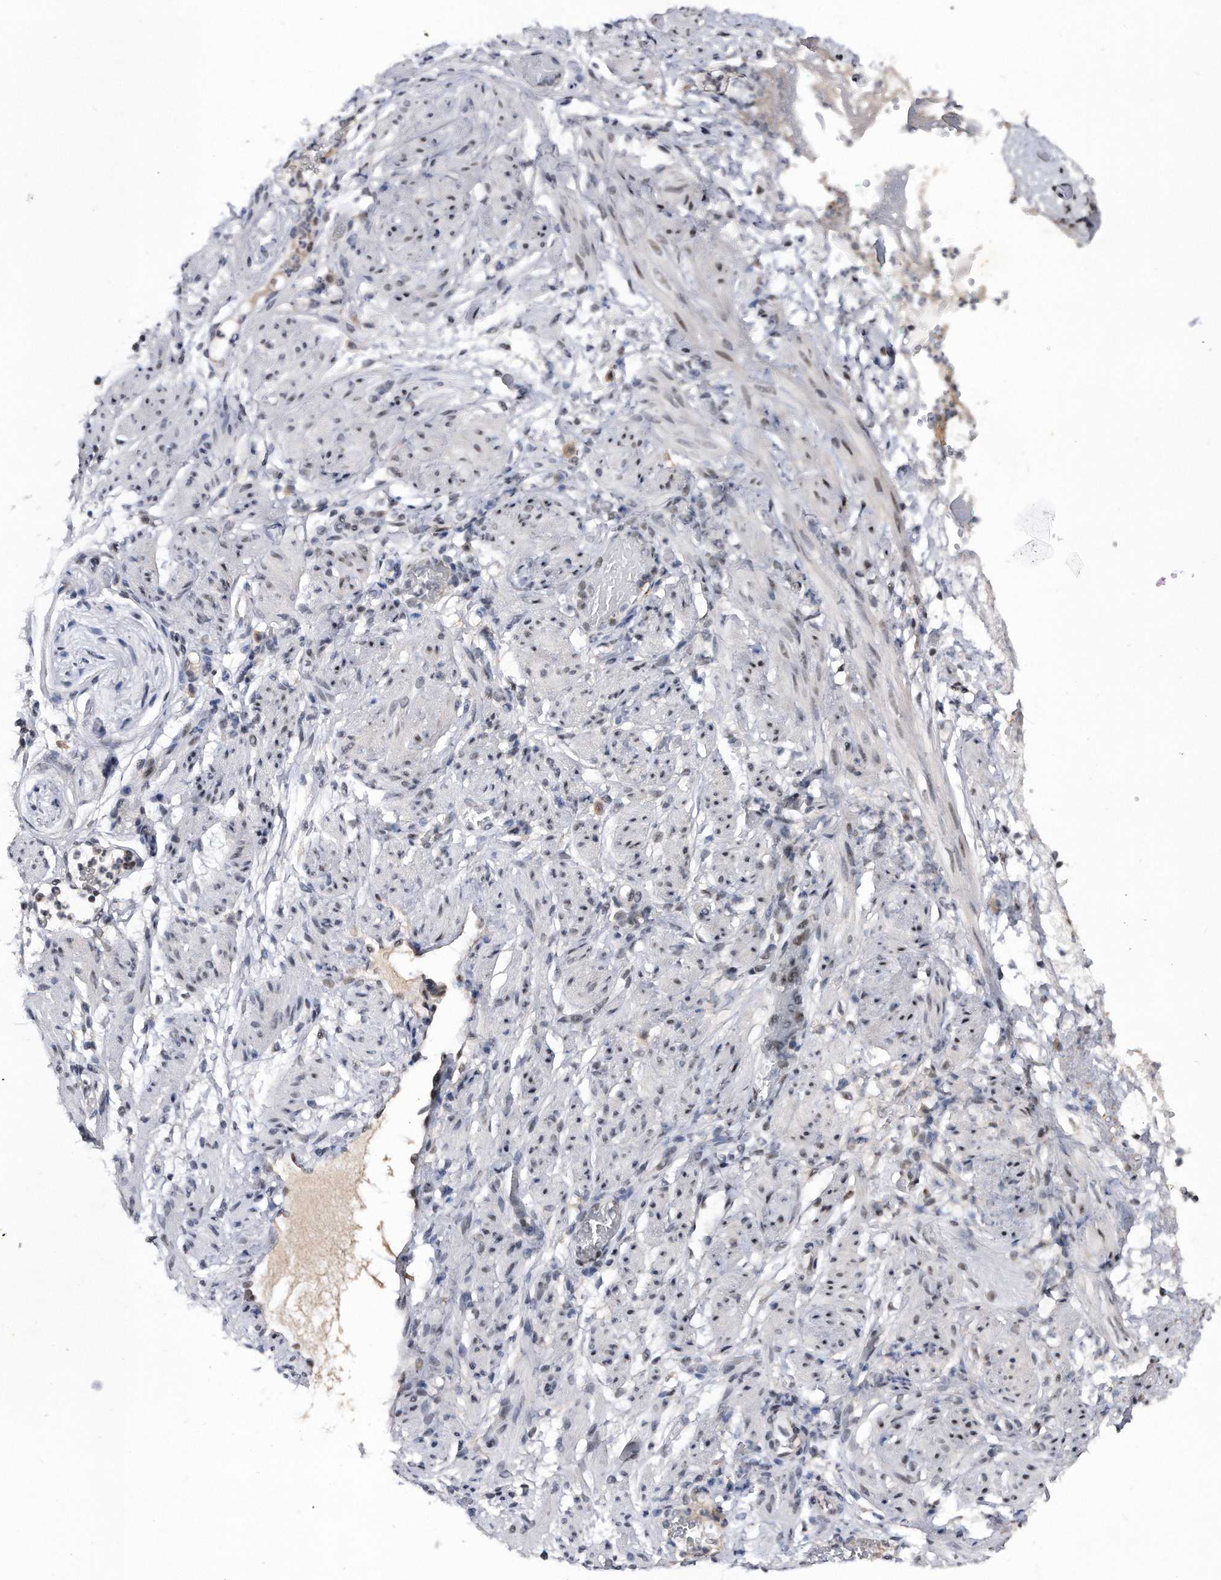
{"staining": {"intensity": "moderate", "quantity": "25%-75%", "location": "nuclear"}, "tissue": "soft tissue", "cell_type": "Chondrocytes", "image_type": "normal", "snomed": [{"axis": "morphology", "description": "Normal tissue, NOS"}, {"axis": "topography", "description": "Smooth muscle"}, {"axis": "topography", "description": "Peripheral nerve tissue"}], "caption": "A high-resolution micrograph shows immunohistochemistry staining of benign soft tissue, which demonstrates moderate nuclear positivity in approximately 25%-75% of chondrocytes. The staining was performed using DAB (3,3'-diaminobenzidine) to visualize the protein expression in brown, while the nuclei were stained in blue with hematoxylin (Magnification: 20x).", "gene": "VIRMA", "patient": {"sex": "female", "age": 39}}